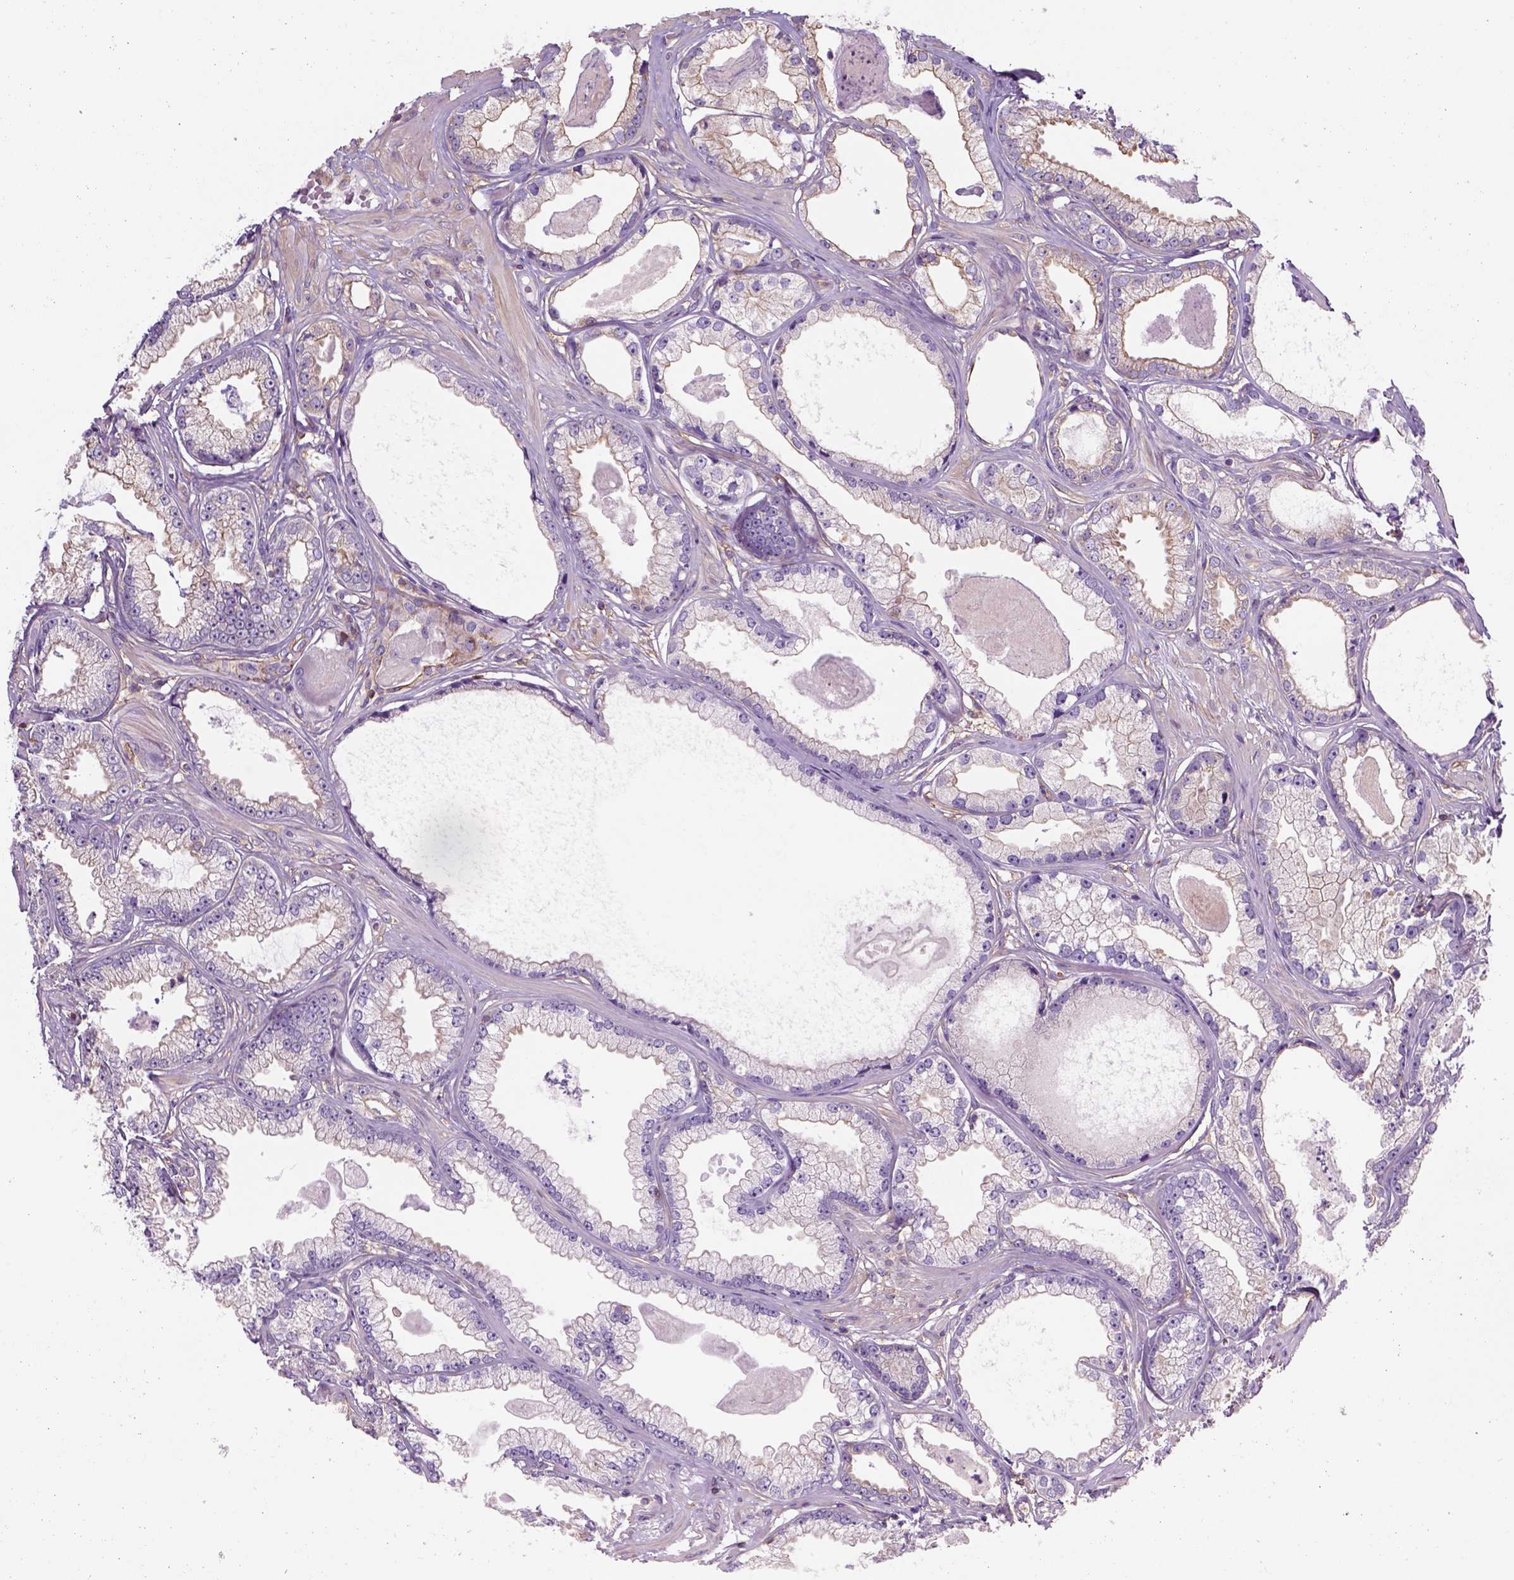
{"staining": {"intensity": "negative", "quantity": "none", "location": "none"}, "tissue": "prostate cancer", "cell_type": "Tumor cells", "image_type": "cancer", "snomed": [{"axis": "morphology", "description": "Adenocarcinoma, Low grade"}, {"axis": "topography", "description": "Prostate"}], "caption": "Image shows no significant protein expression in tumor cells of prostate low-grade adenocarcinoma.", "gene": "GPRC5D", "patient": {"sex": "male", "age": 64}}